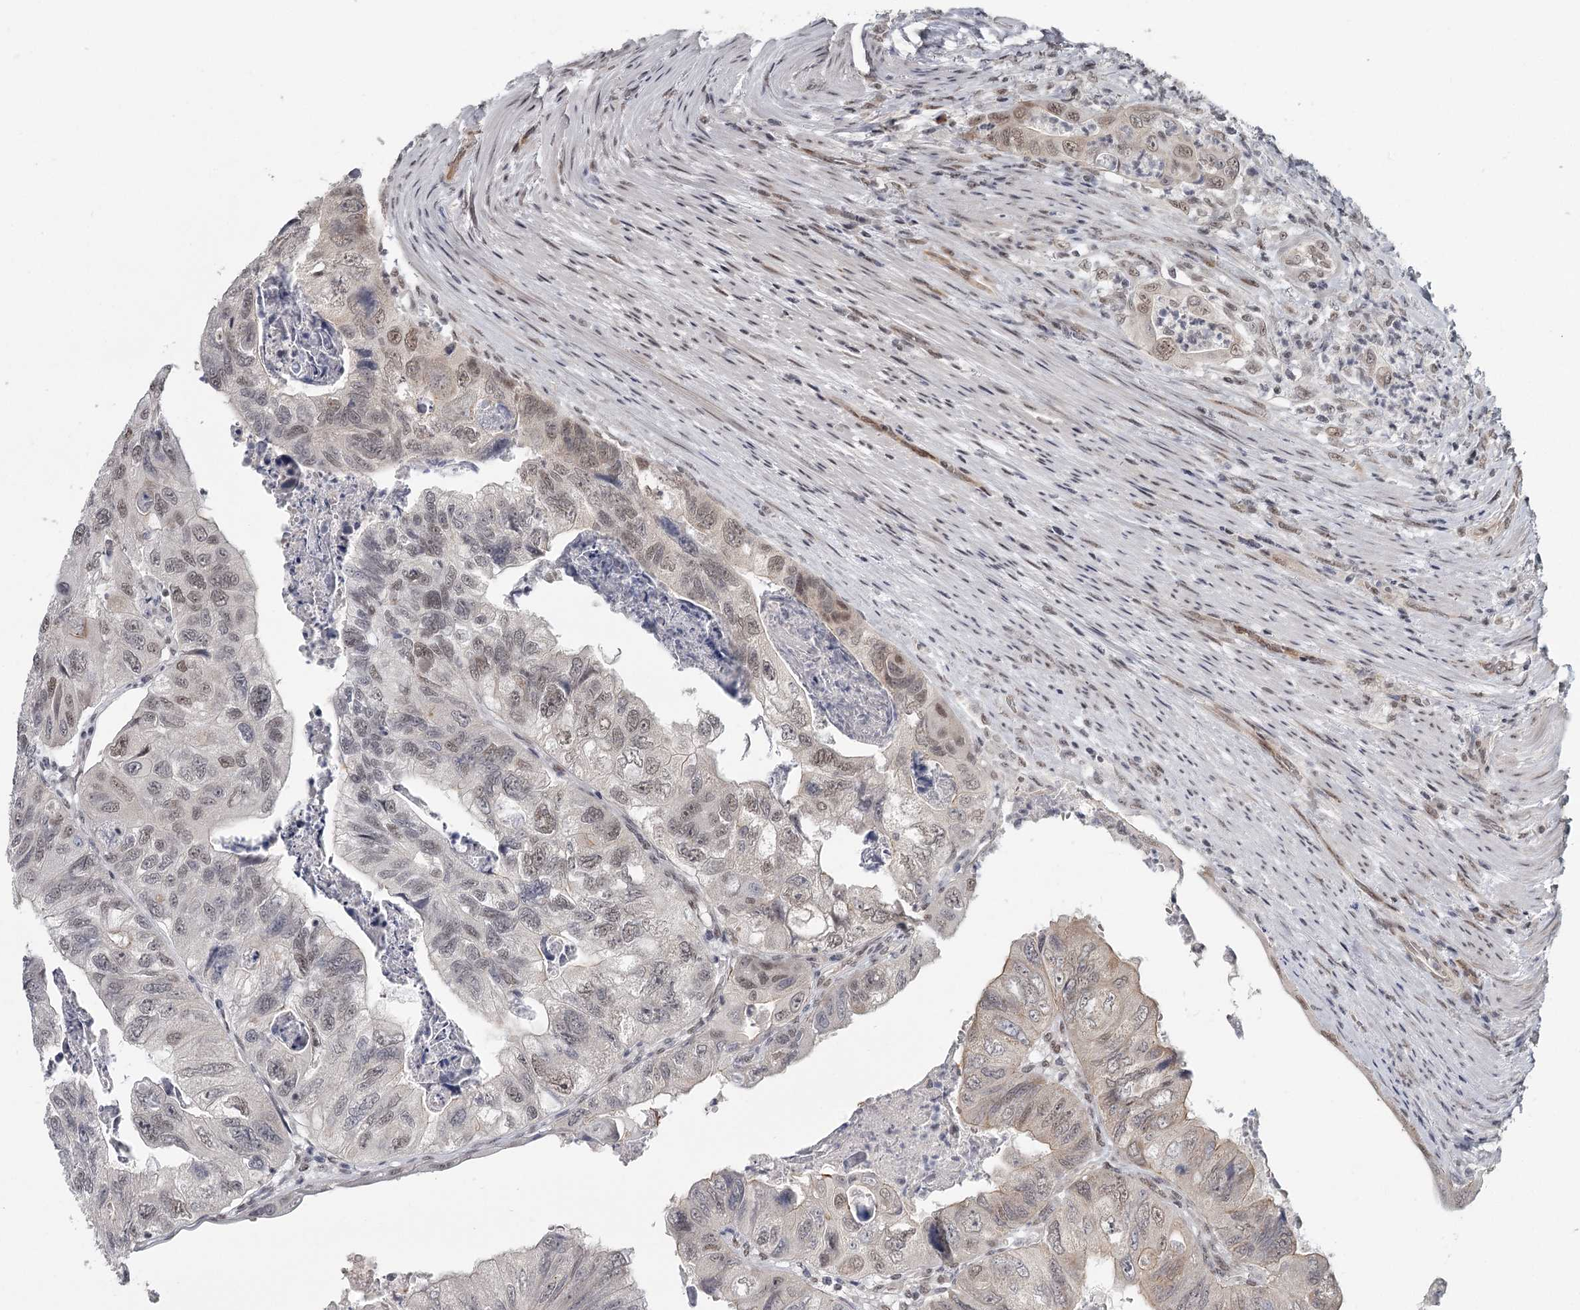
{"staining": {"intensity": "moderate", "quantity": "25%-75%", "location": "nuclear"}, "tissue": "colorectal cancer", "cell_type": "Tumor cells", "image_type": "cancer", "snomed": [{"axis": "morphology", "description": "Adenocarcinoma, NOS"}, {"axis": "topography", "description": "Rectum"}], "caption": "Colorectal cancer (adenocarcinoma) stained for a protein demonstrates moderate nuclear positivity in tumor cells.", "gene": "FAM13C", "patient": {"sex": "male", "age": 63}}